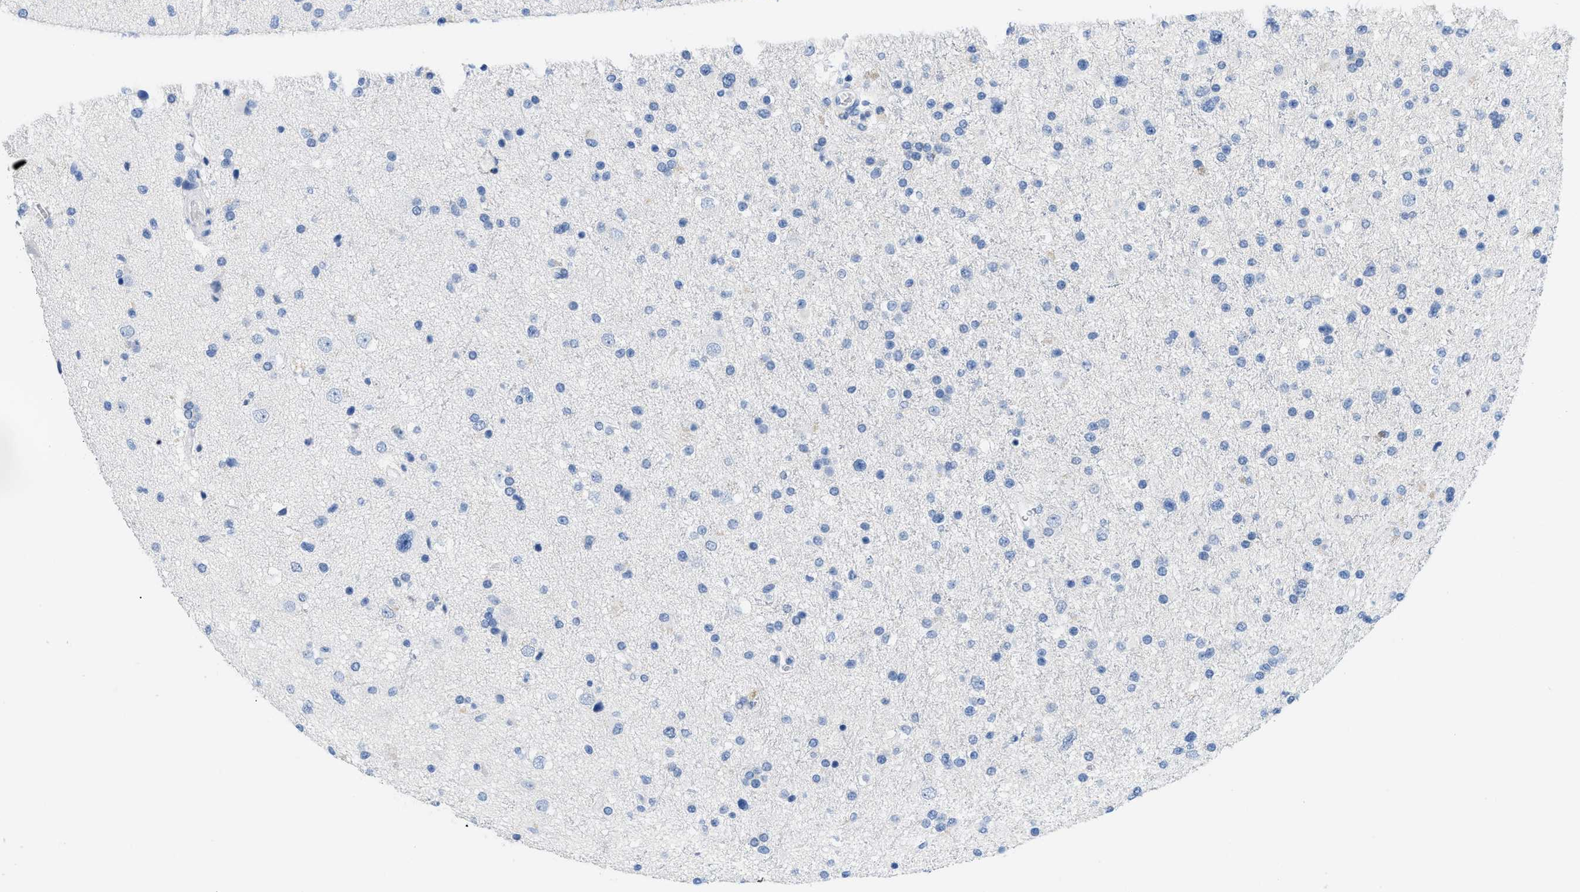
{"staining": {"intensity": "negative", "quantity": "none", "location": "none"}, "tissue": "glioma", "cell_type": "Tumor cells", "image_type": "cancer", "snomed": [{"axis": "morphology", "description": "Glioma, malignant, High grade"}, {"axis": "topography", "description": "Brain"}], "caption": "Tumor cells are negative for brown protein staining in glioma. (Stains: DAB (3,3'-diaminobenzidine) immunohistochemistry (IHC) with hematoxylin counter stain, Microscopy: brightfield microscopy at high magnification).", "gene": "CR1", "patient": {"sex": "male", "age": 33}}